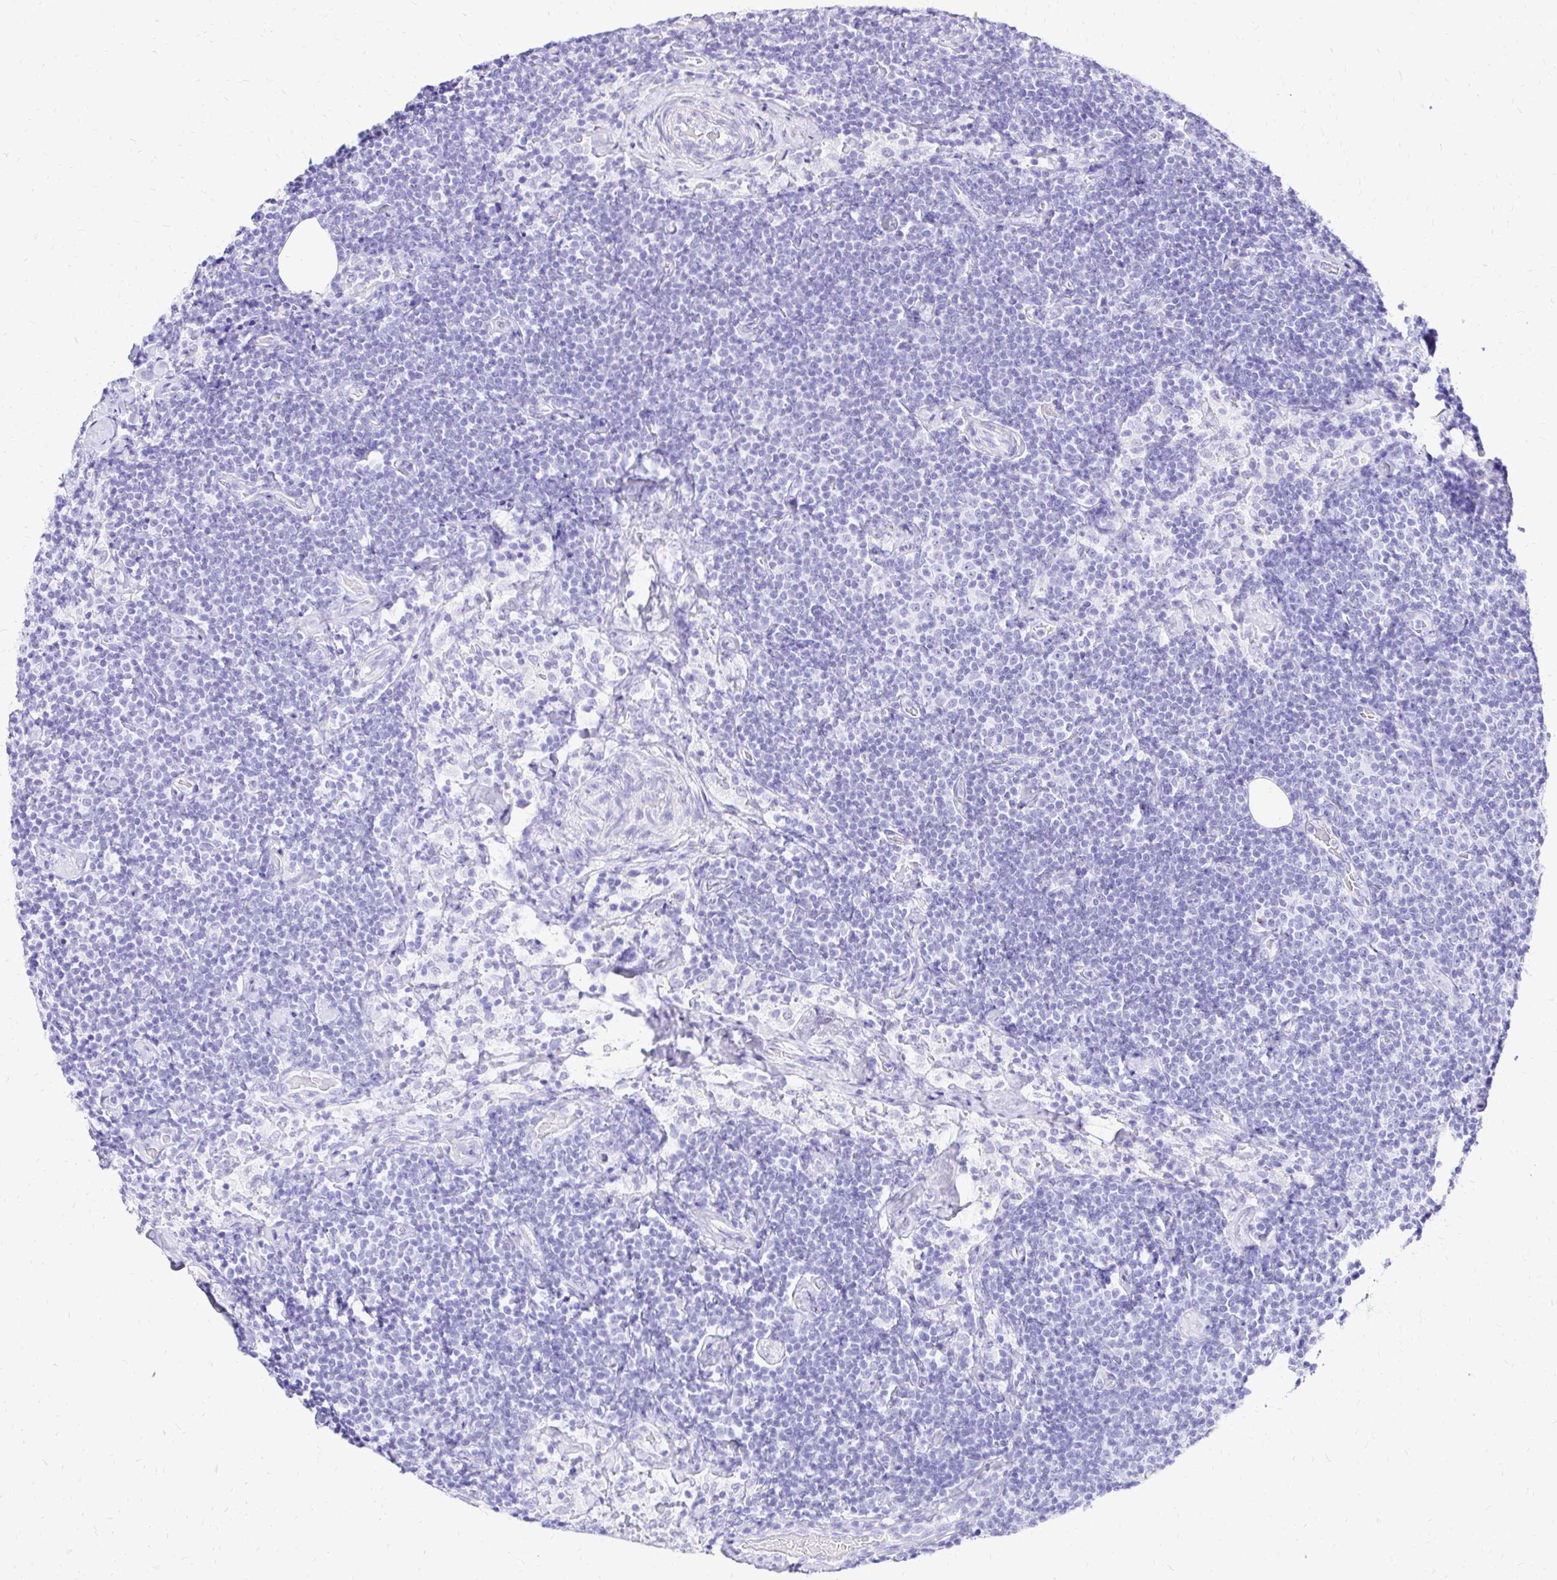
{"staining": {"intensity": "negative", "quantity": "none", "location": "none"}, "tissue": "lymphoma", "cell_type": "Tumor cells", "image_type": "cancer", "snomed": [{"axis": "morphology", "description": "Malignant lymphoma, non-Hodgkin's type, Low grade"}, {"axis": "topography", "description": "Lymph node"}], "caption": "An immunohistochemistry (IHC) micrograph of low-grade malignant lymphoma, non-Hodgkin's type is shown. There is no staining in tumor cells of low-grade malignant lymphoma, non-Hodgkin's type.", "gene": "S100G", "patient": {"sex": "male", "age": 81}}